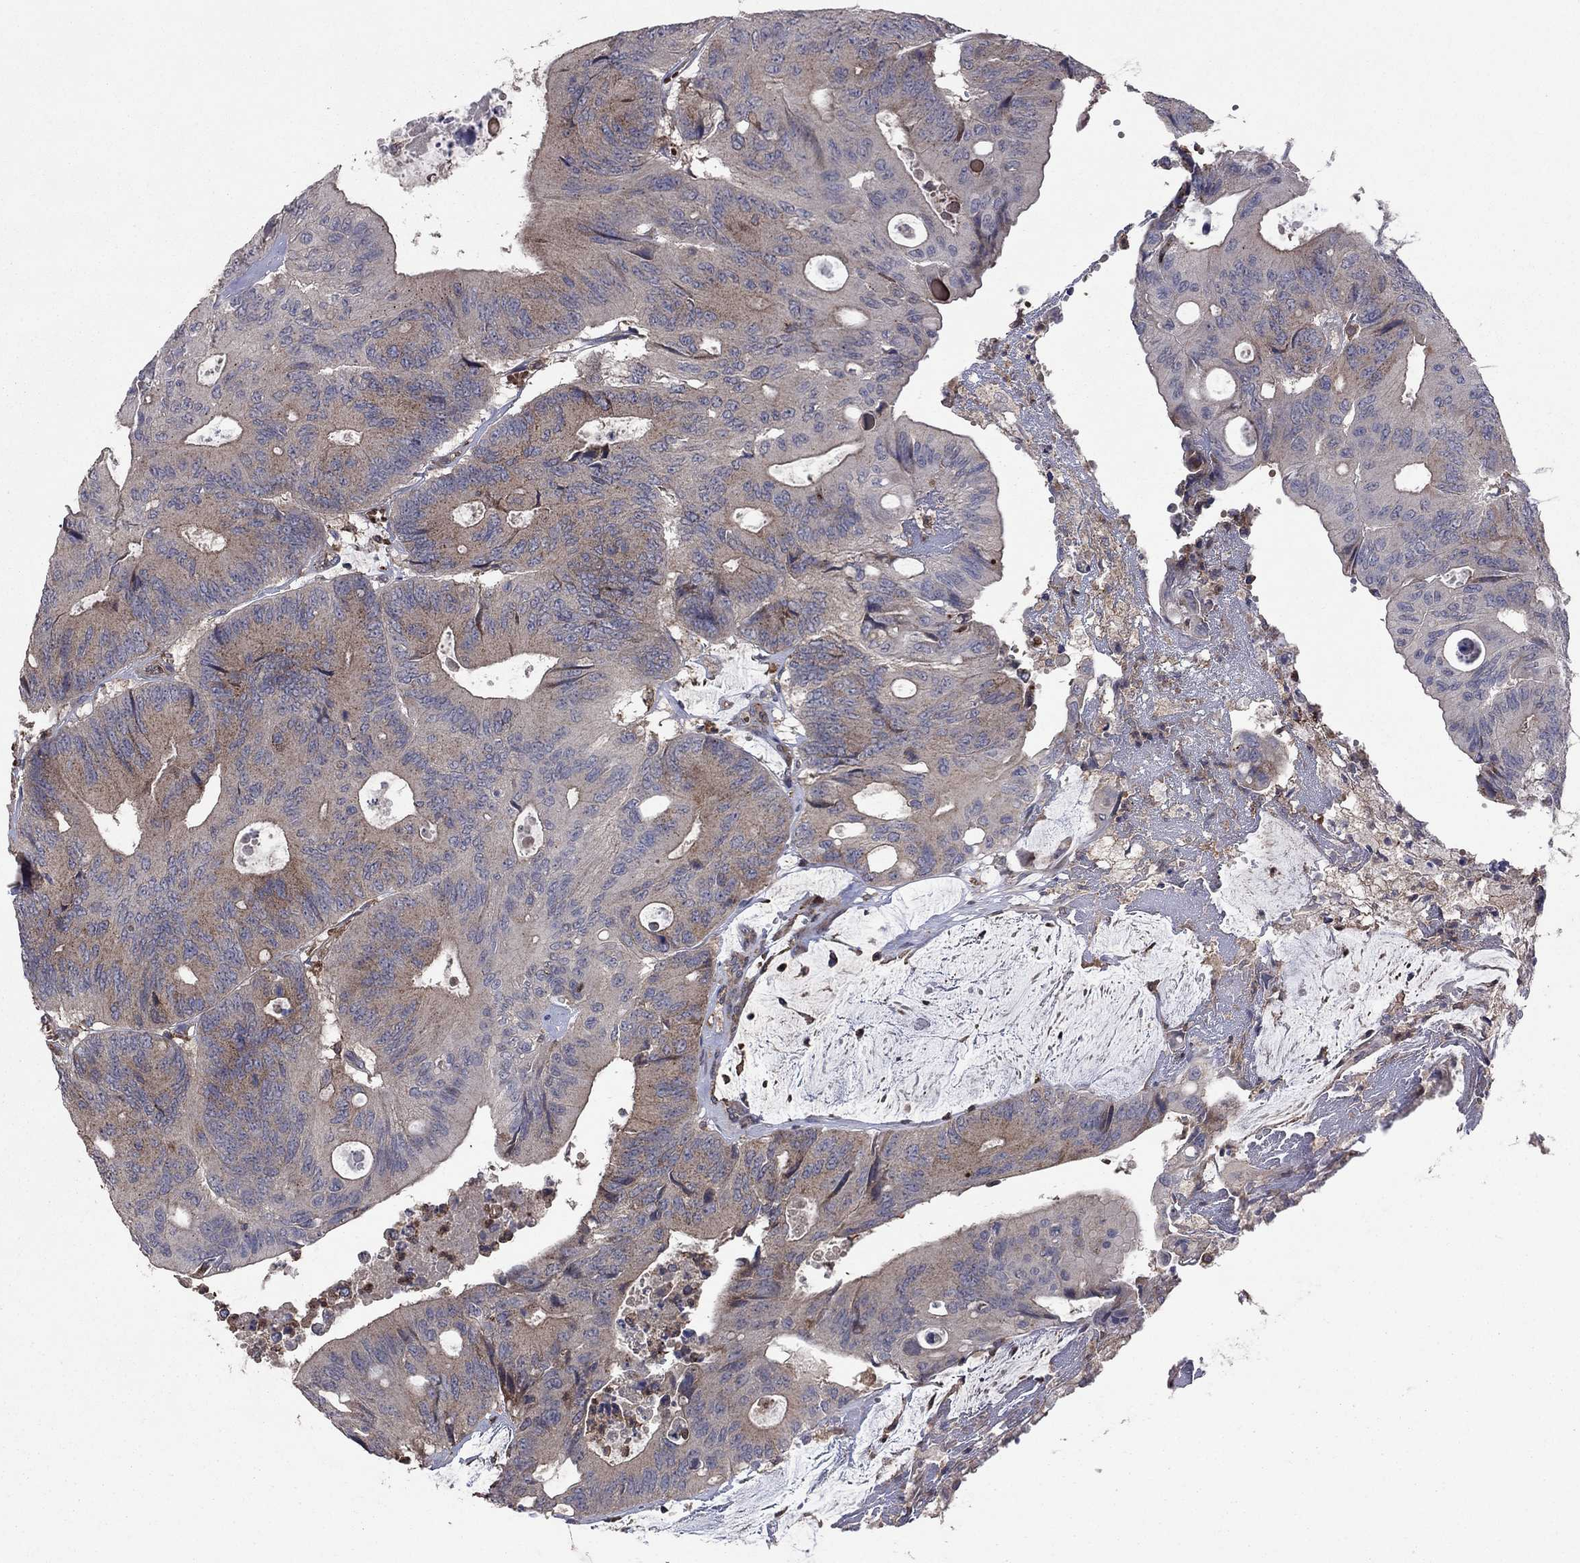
{"staining": {"intensity": "moderate", "quantity": "<25%", "location": "cytoplasmic/membranous"}, "tissue": "colorectal cancer", "cell_type": "Tumor cells", "image_type": "cancer", "snomed": [{"axis": "morphology", "description": "Normal tissue, NOS"}, {"axis": "morphology", "description": "Adenocarcinoma, NOS"}, {"axis": "topography", "description": "Colon"}], "caption": "Immunohistochemistry (IHC) of human colorectal cancer (adenocarcinoma) shows low levels of moderate cytoplasmic/membranous positivity in approximately <25% of tumor cells.", "gene": "MEA1", "patient": {"sex": "male", "age": 65}}